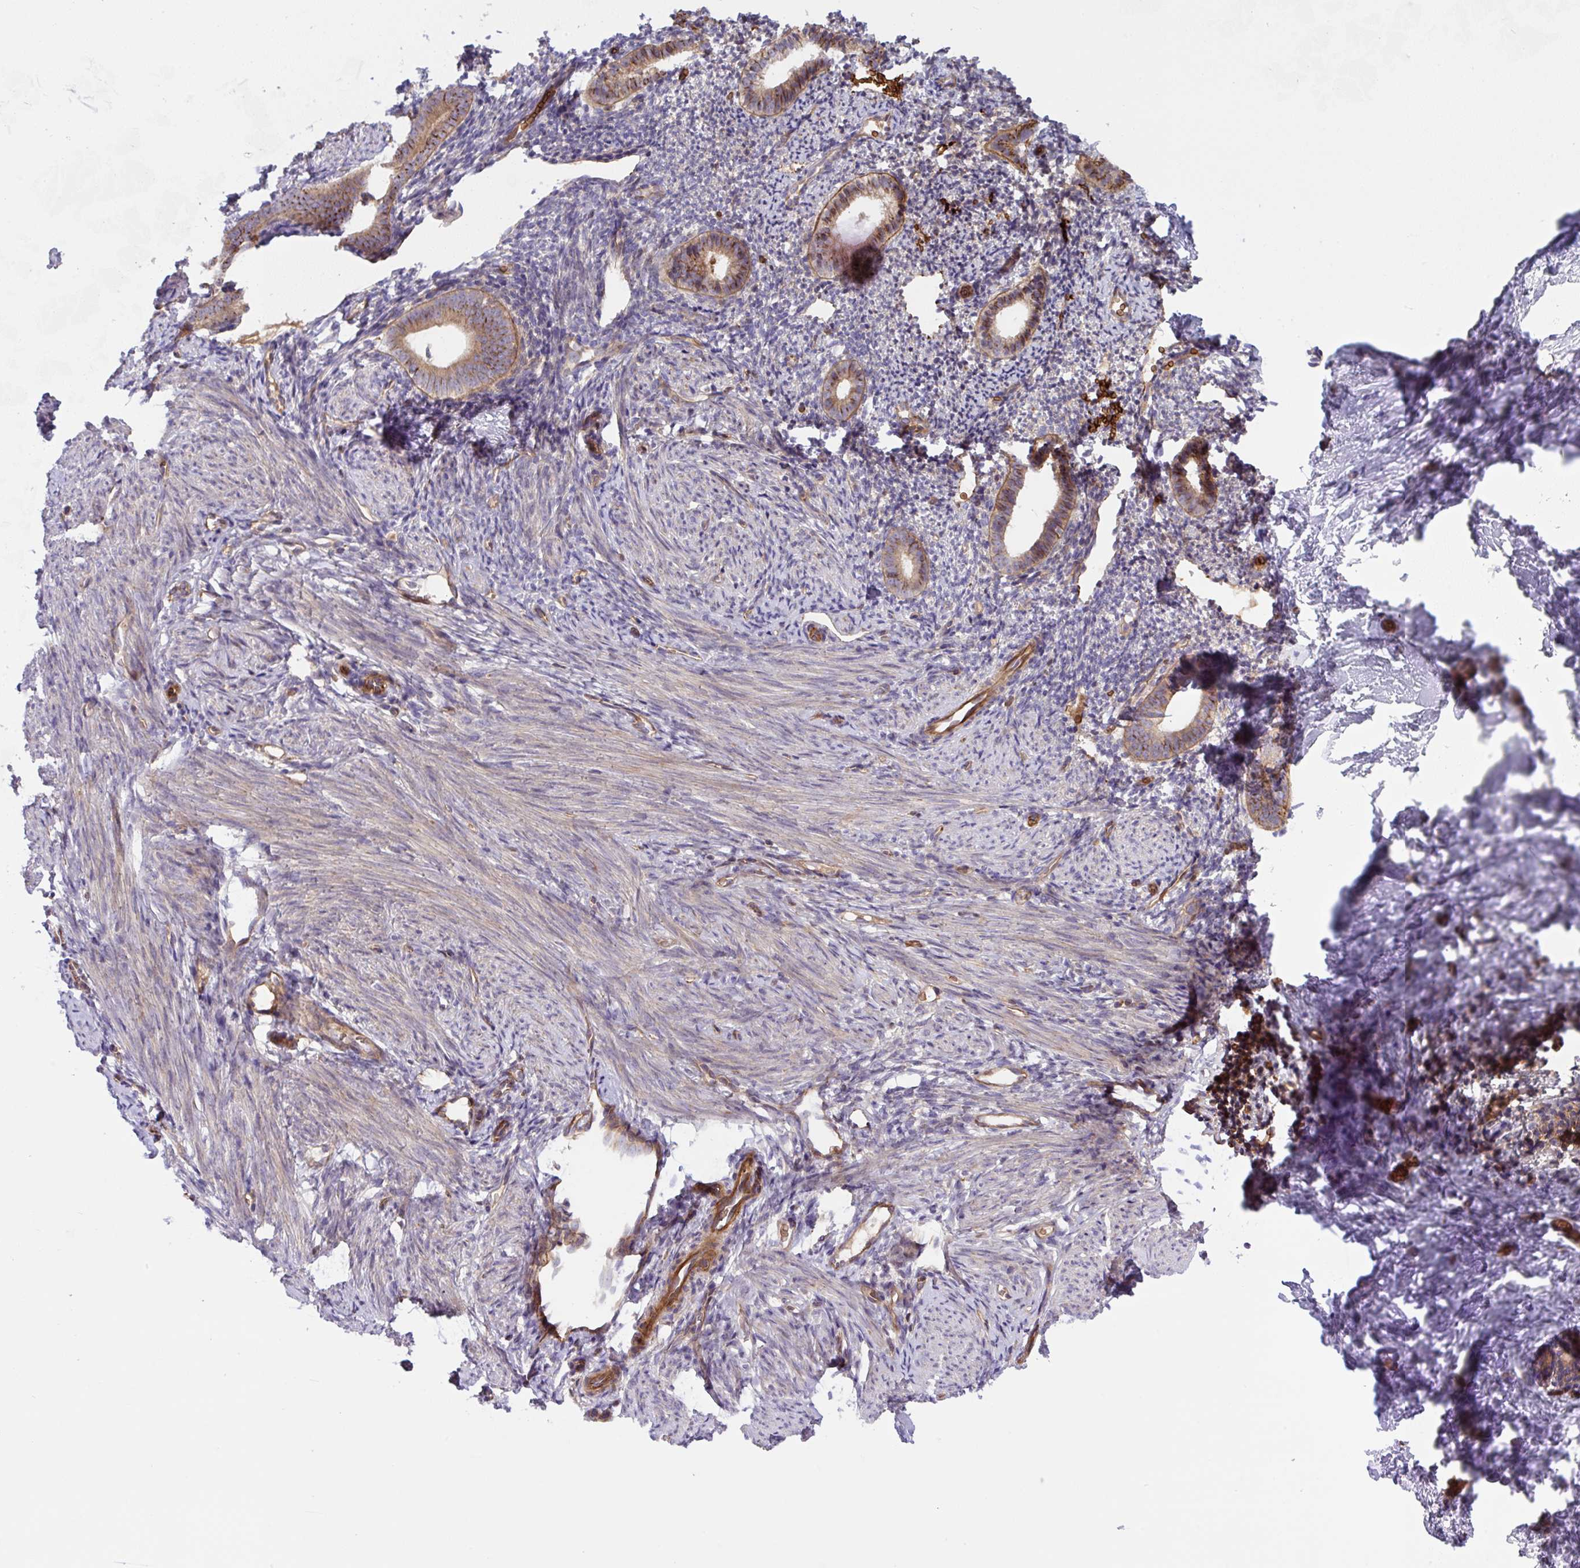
{"staining": {"intensity": "moderate", "quantity": ">75%", "location": "cytoplasmic/membranous"}, "tissue": "endometrium", "cell_type": "Cells in endometrial stroma", "image_type": "normal", "snomed": [{"axis": "morphology", "description": "Normal tissue, NOS"}, {"axis": "topography", "description": "Endometrium"}], "caption": "IHC micrograph of unremarkable human endometrium stained for a protein (brown), which displays medium levels of moderate cytoplasmic/membranous positivity in about >75% of cells in endometrial stroma.", "gene": "APOBEC3D", "patient": {"sex": "female", "age": 39}}